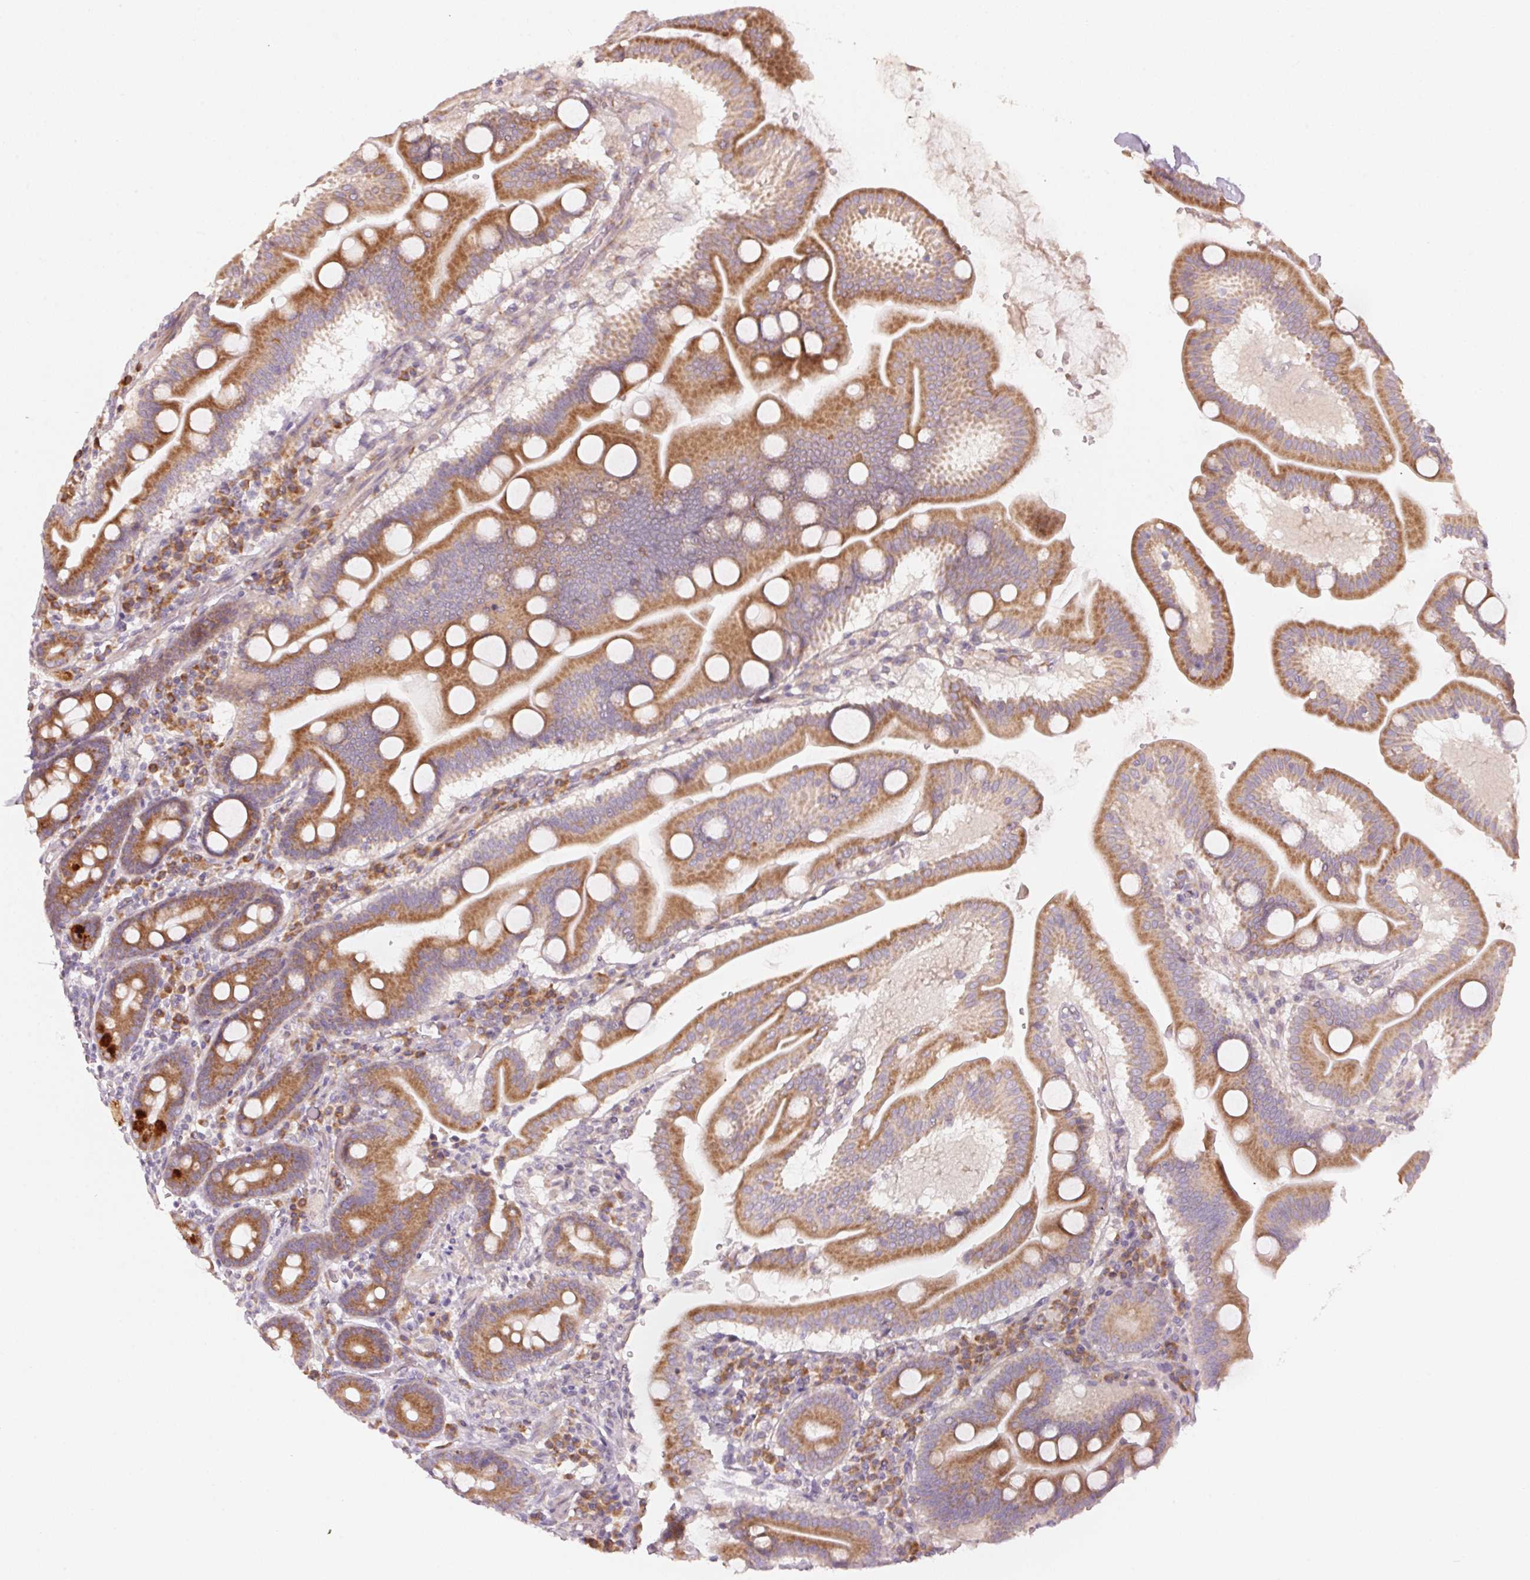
{"staining": {"intensity": "moderate", "quantity": ">75%", "location": "cytoplasmic/membranous"}, "tissue": "duodenum", "cell_type": "Glandular cells", "image_type": "normal", "snomed": [{"axis": "morphology", "description": "Normal tissue, NOS"}, {"axis": "topography", "description": "Pancreas"}, {"axis": "topography", "description": "Duodenum"}], "caption": "IHC (DAB (3,3'-diaminobenzidine)) staining of unremarkable duodenum reveals moderate cytoplasmic/membranous protein positivity in approximately >75% of glandular cells.", "gene": "BLOC1S2", "patient": {"sex": "male", "age": 59}}